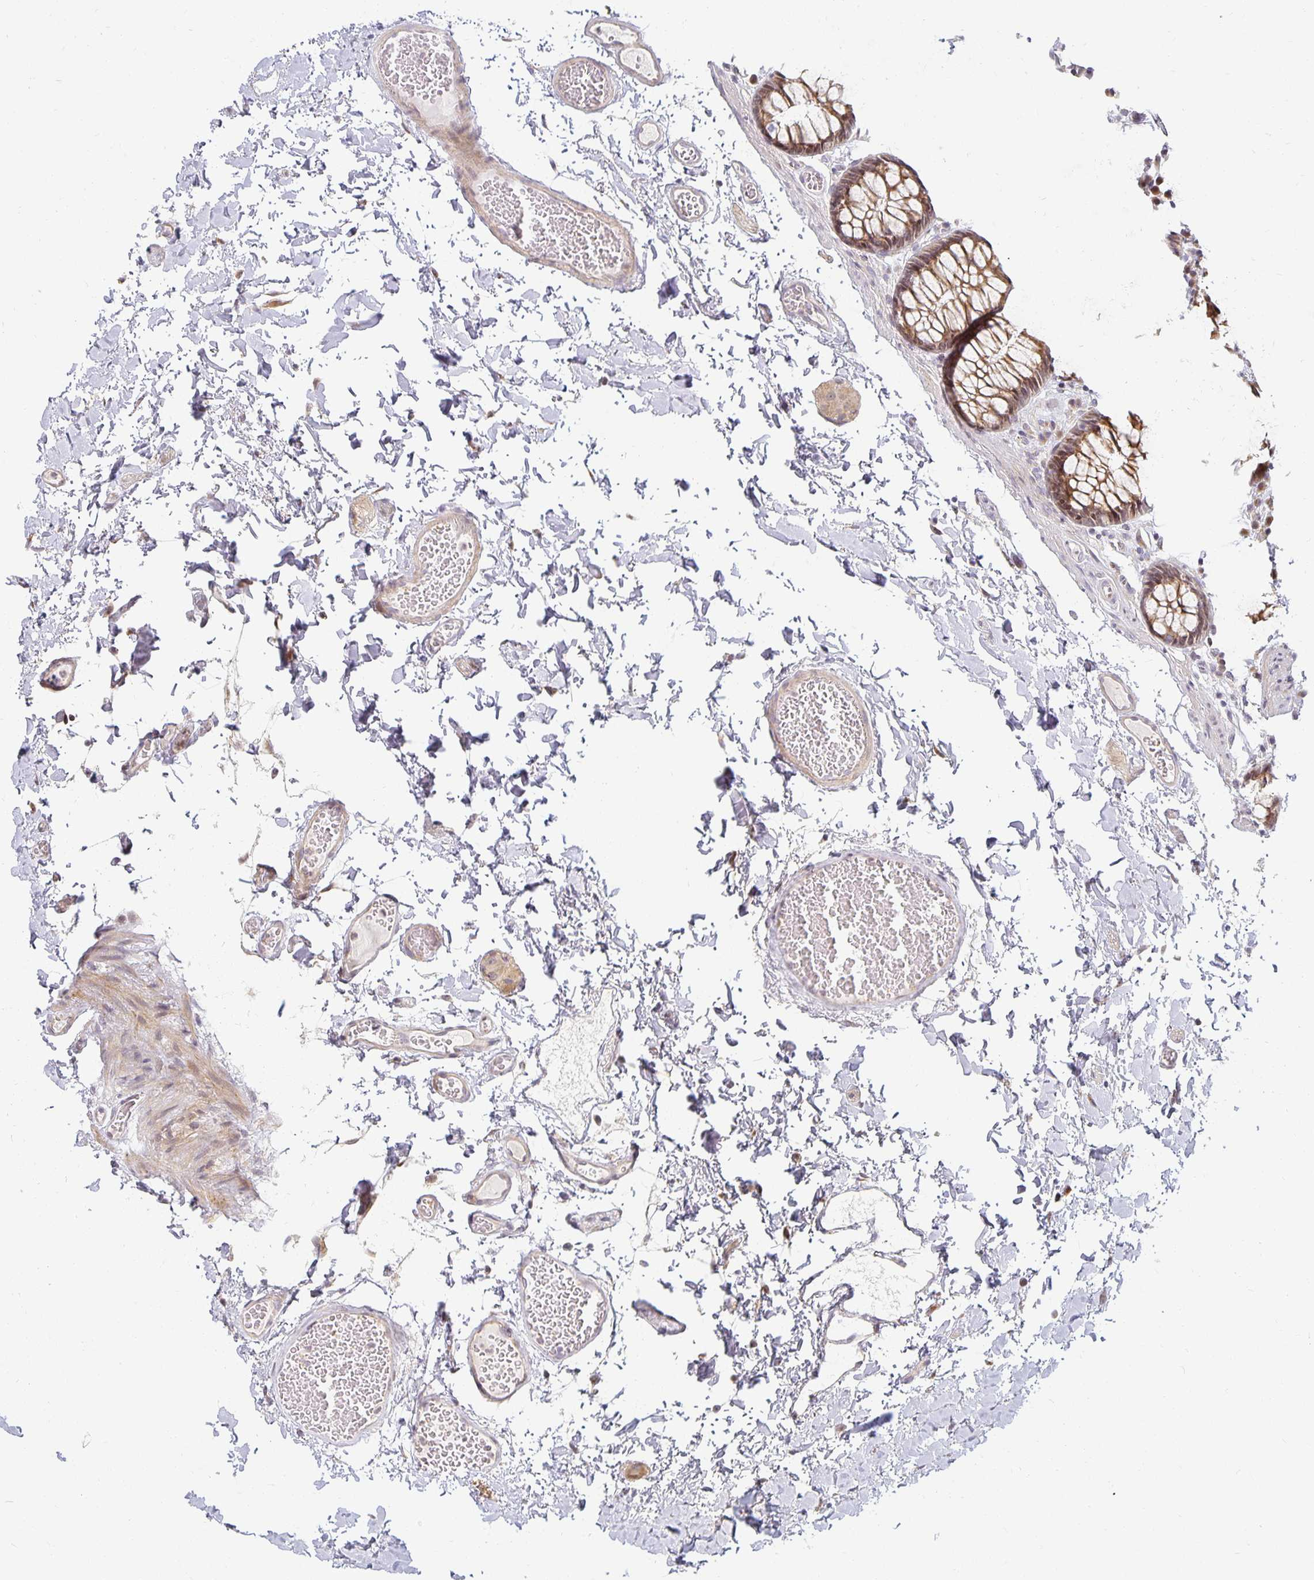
{"staining": {"intensity": "weak", "quantity": ">75%", "location": "cytoplasmic/membranous"}, "tissue": "colon", "cell_type": "Endothelial cells", "image_type": "normal", "snomed": [{"axis": "morphology", "description": "Normal tissue, NOS"}, {"axis": "topography", "description": "Colon"}, {"axis": "topography", "description": "Peripheral nerve tissue"}], "caption": "This image demonstrates unremarkable colon stained with immunohistochemistry (IHC) to label a protein in brown. The cytoplasmic/membranous of endothelial cells show weak positivity for the protein. Nuclei are counter-stained blue.", "gene": "EHF", "patient": {"sex": "male", "age": 84}}